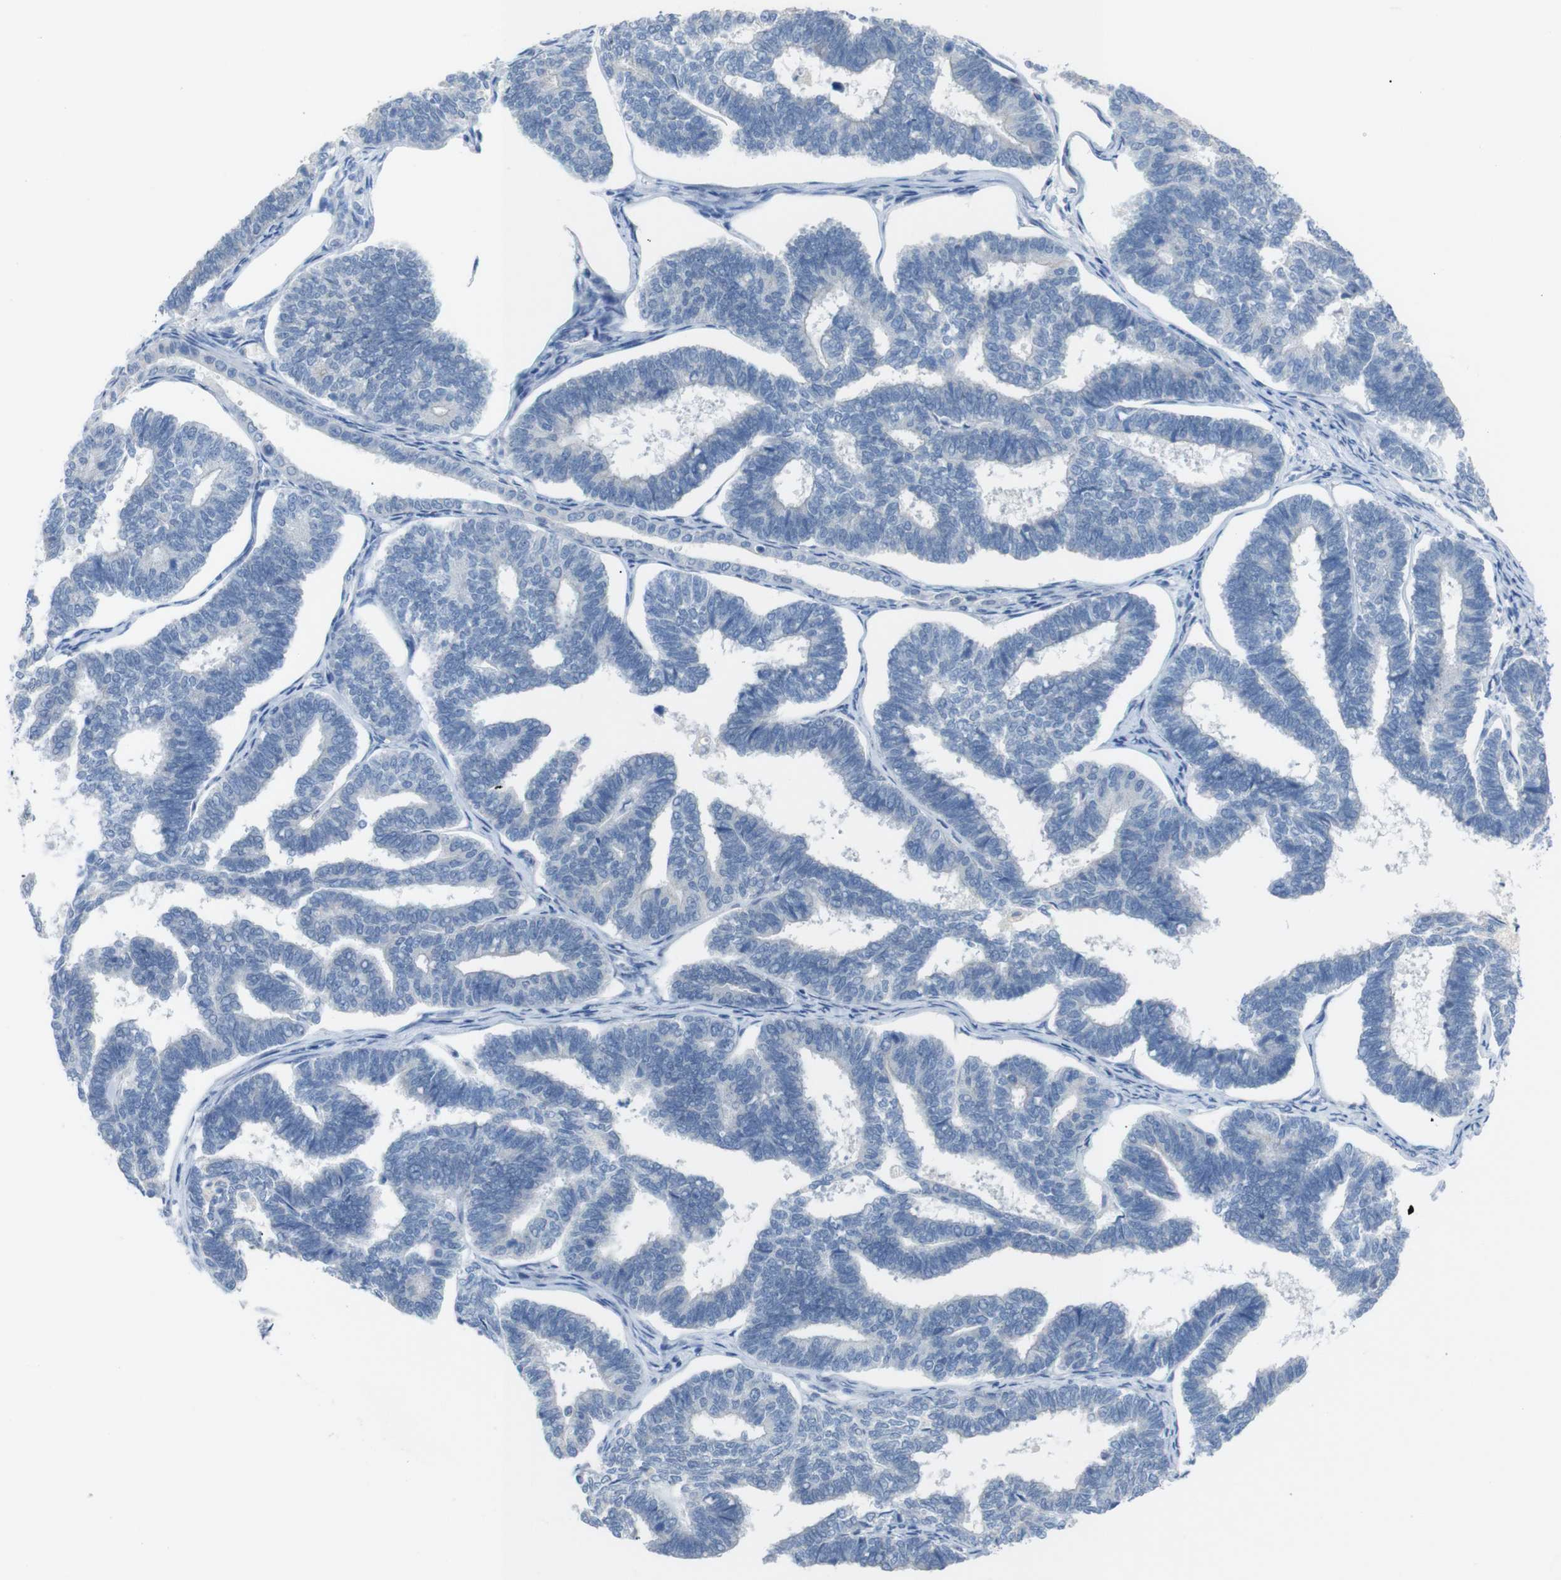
{"staining": {"intensity": "negative", "quantity": "none", "location": "none"}, "tissue": "endometrial cancer", "cell_type": "Tumor cells", "image_type": "cancer", "snomed": [{"axis": "morphology", "description": "Adenocarcinoma, NOS"}, {"axis": "topography", "description": "Endometrium"}], "caption": "Tumor cells are negative for brown protein staining in endometrial adenocarcinoma.", "gene": "CHRM5", "patient": {"sex": "female", "age": 70}}